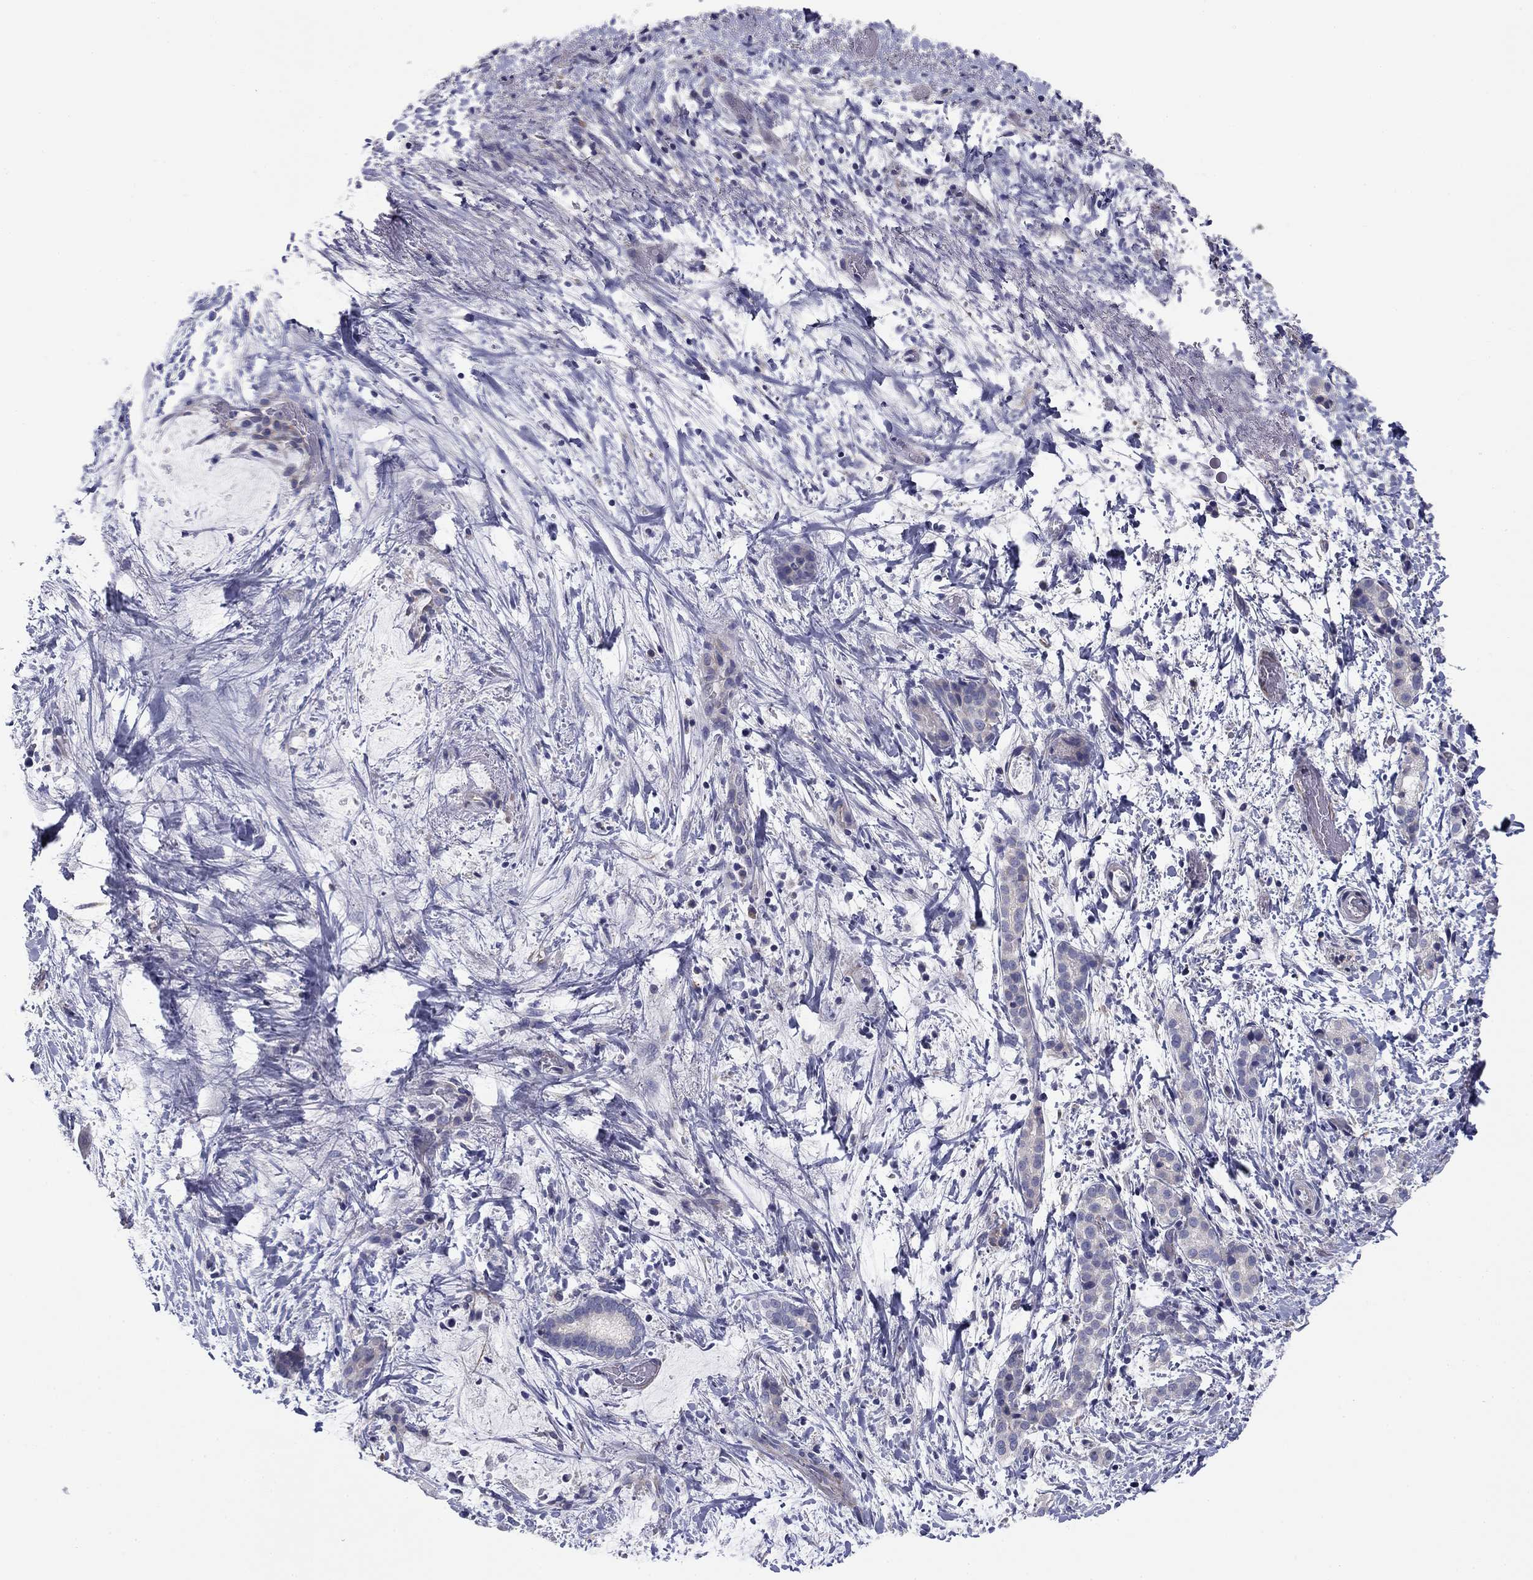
{"staining": {"intensity": "negative", "quantity": "none", "location": "none"}, "tissue": "liver cancer", "cell_type": "Tumor cells", "image_type": "cancer", "snomed": [{"axis": "morphology", "description": "Cholangiocarcinoma"}, {"axis": "topography", "description": "Liver"}], "caption": "Protein analysis of cholangiocarcinoma (liver) displays no significant positivity in tumor cells.", "gene": "SEPTIN3", "patient": {"sex": "female", "age": 73}}